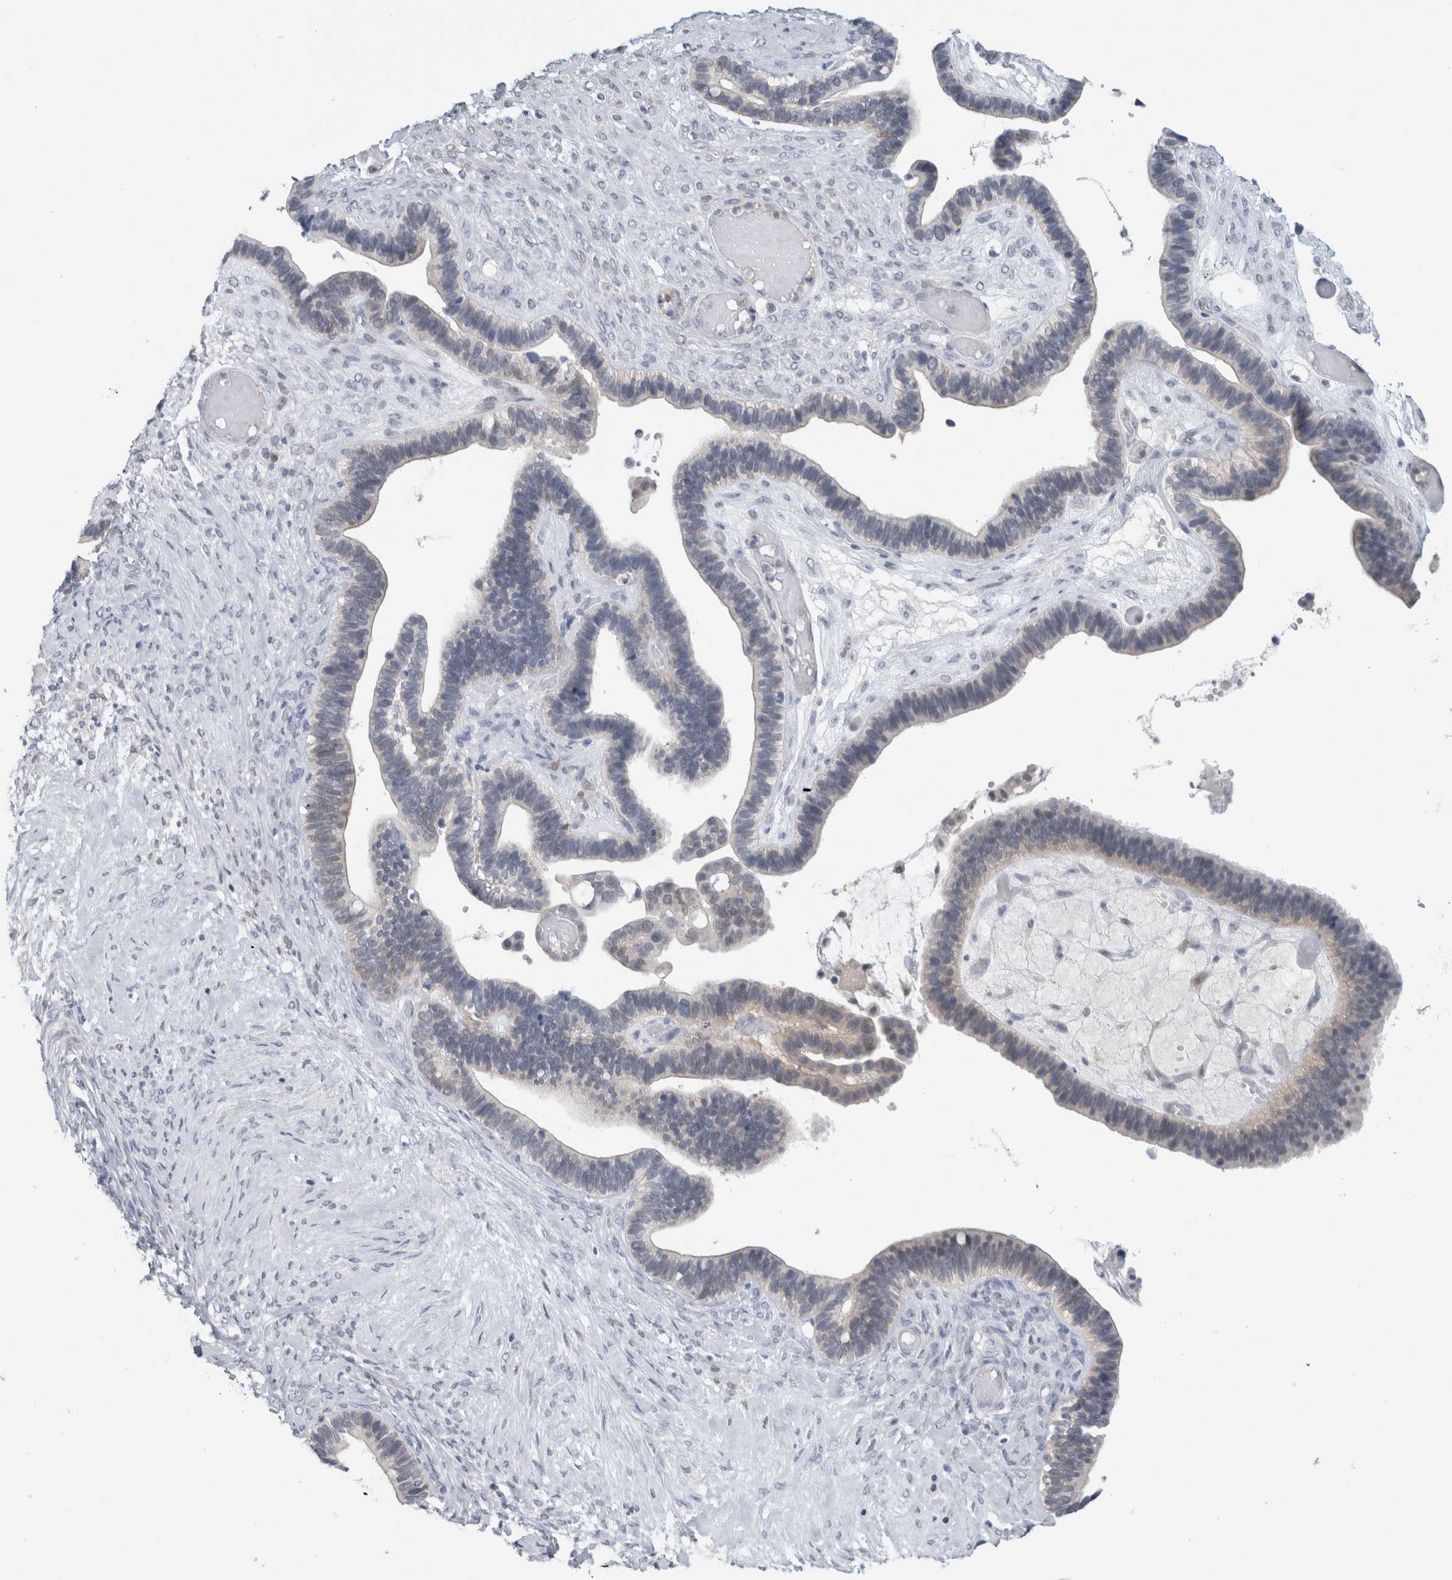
{"staining": {"intensity": "negative", "quantity": "none", "location": "none"}, "tissue": "ovarian cancer", "cell_type": "Tumor cells", "image_type": "cancer", "snomed": [{"axis": "morphology", "description": "Cystadenocarcinoma, serous, NOS"}, {"axis": "topography", "description": "Ovary"}], "caption": "Tumor cells show no significant expression in ovarian serous cystadenocarcinoma. Nuclei are stained in blue.", "gene": "CASP6", "patient": {"sex": "female", "age": 56}}